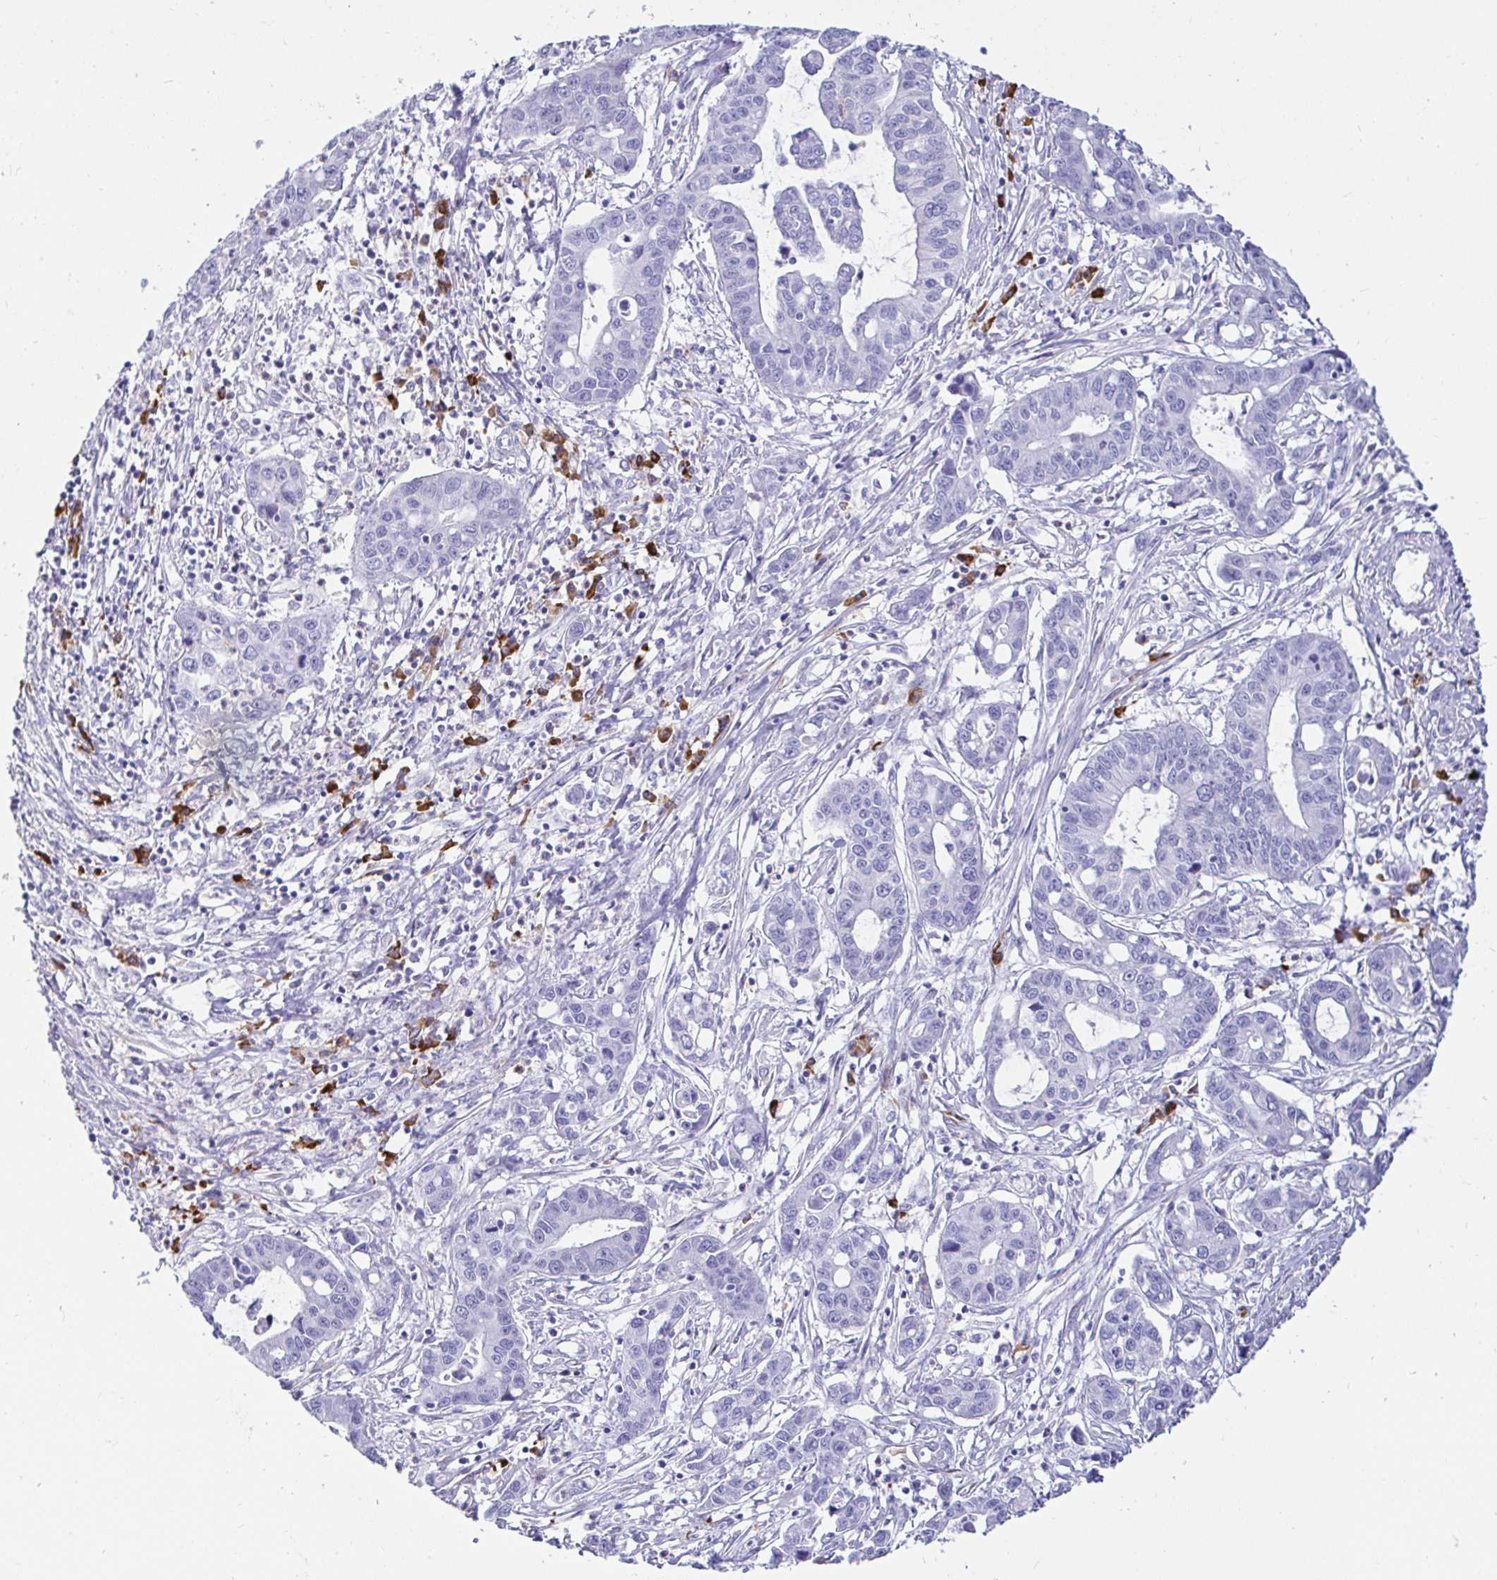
{"staining": {"intensity": "negative", "quantity": "none", "location": "none"}, "tissue": "liver cancer", "cell_type": "Tumor cells", "image_type": "cancer", "snomed": [{"axis": "morphology", "description": "Cholangiocarcinoma"}, {"axis": "topography", "description": "Liver"}], "caption": "DAB (3,3'-diaminobenzidine) immunohistochemical staining of human liver cholangiocarcinoma reveals no significant positivity in tumor cells.", "gene": "CCDC62", "patient": {"sex": "male", "age": 58}}